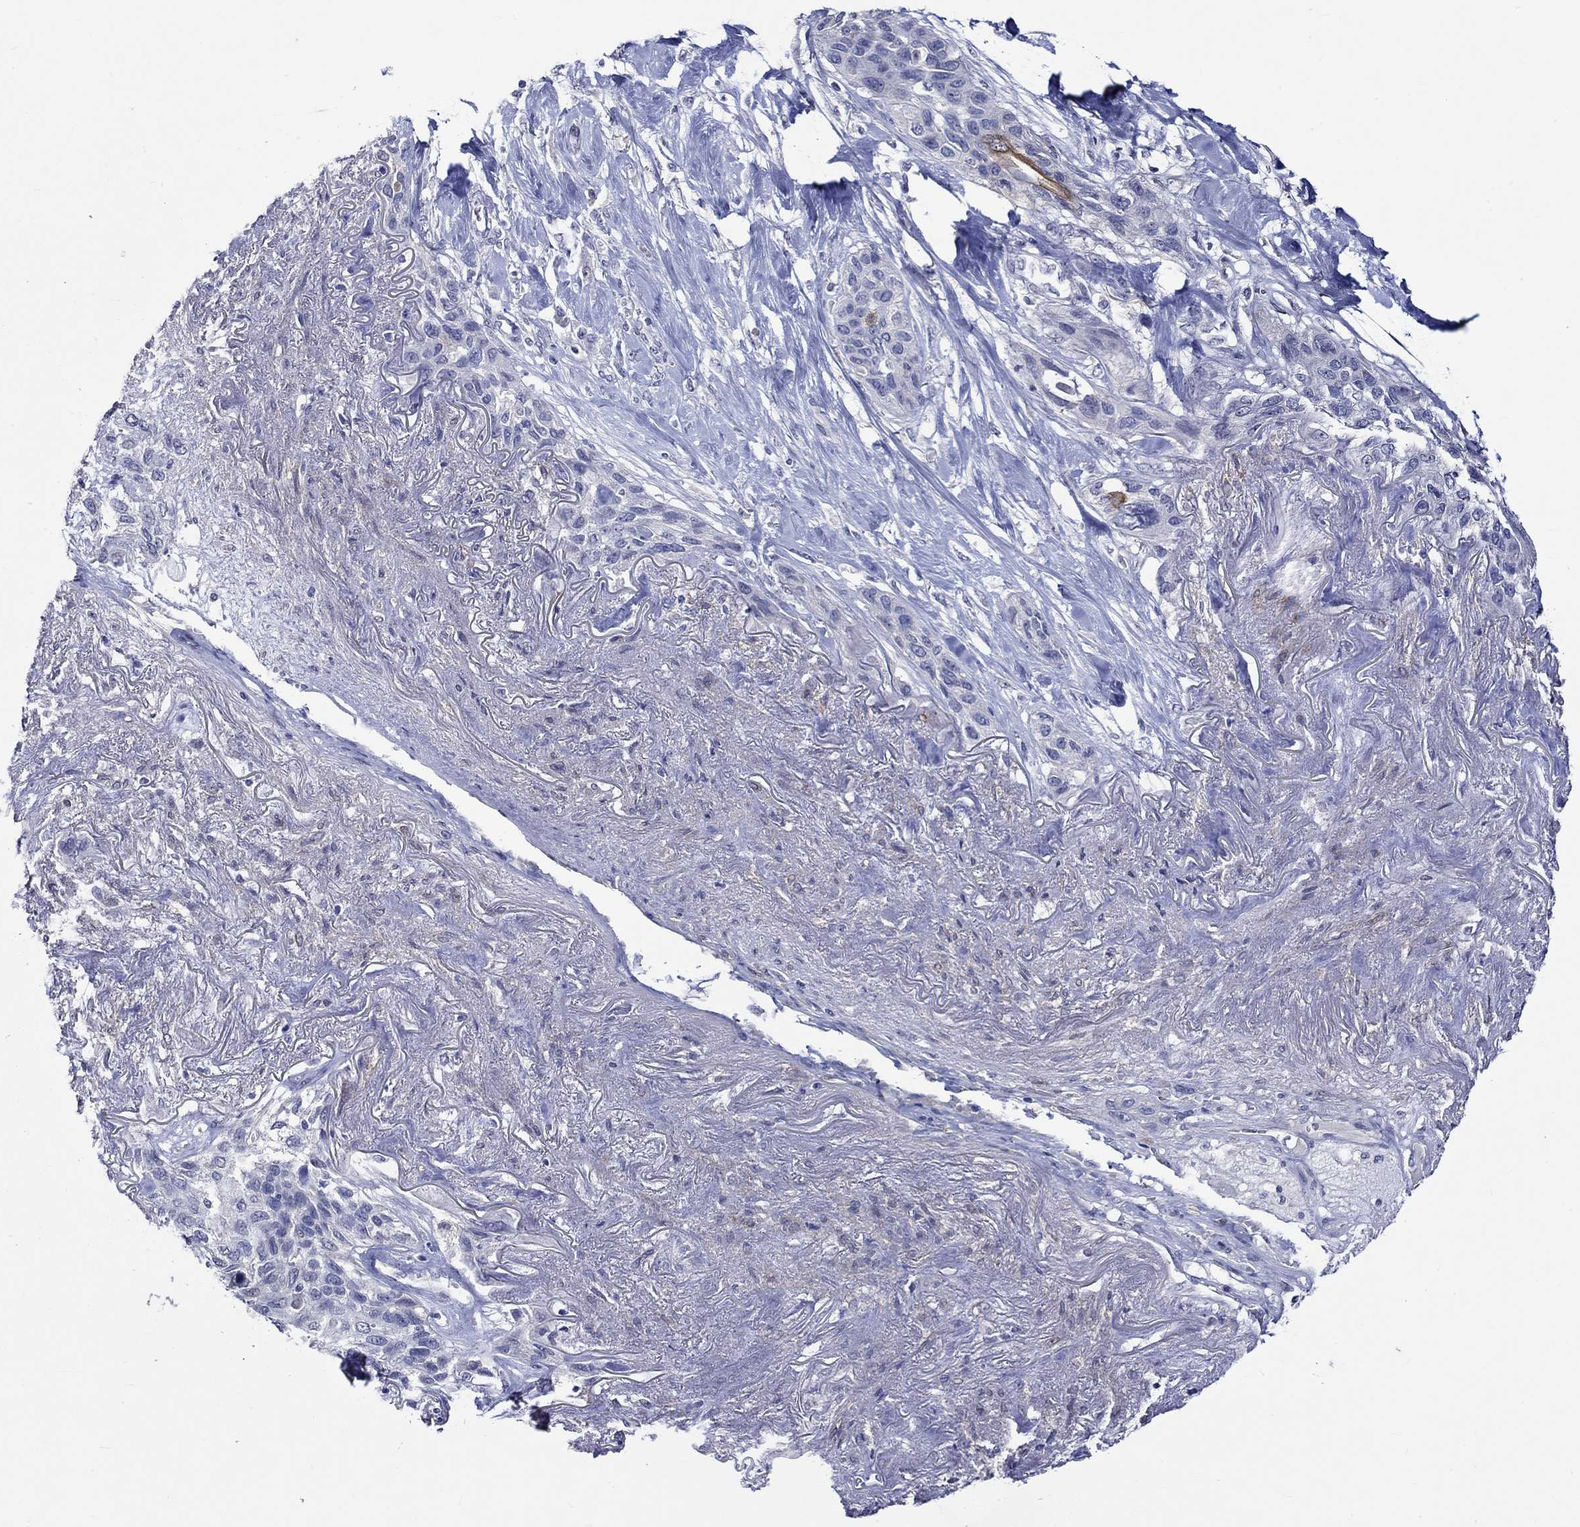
{"staining": {"intensity": "moderate", "quantity": "<25%", "location": "cytoplasmic/membranous"}, "tissue": "lung cancer", "cell_type": "Tumor cells", "image_type": "cancer", "snomed": [{"axis": "morphology", "description": "Squamous cell carcinoma, NOS"}, {"axis": "topography", "description": "Lung"}], "caption": "There is low levels of moderate cytoplasmic/membranous expression in tumor cells of lung squamous cell carcinoma, as demonstrated by immunohistochemical staining (brown color).", "gene": "CRYAB", "patient": {"sex": "female", "age": 70}}